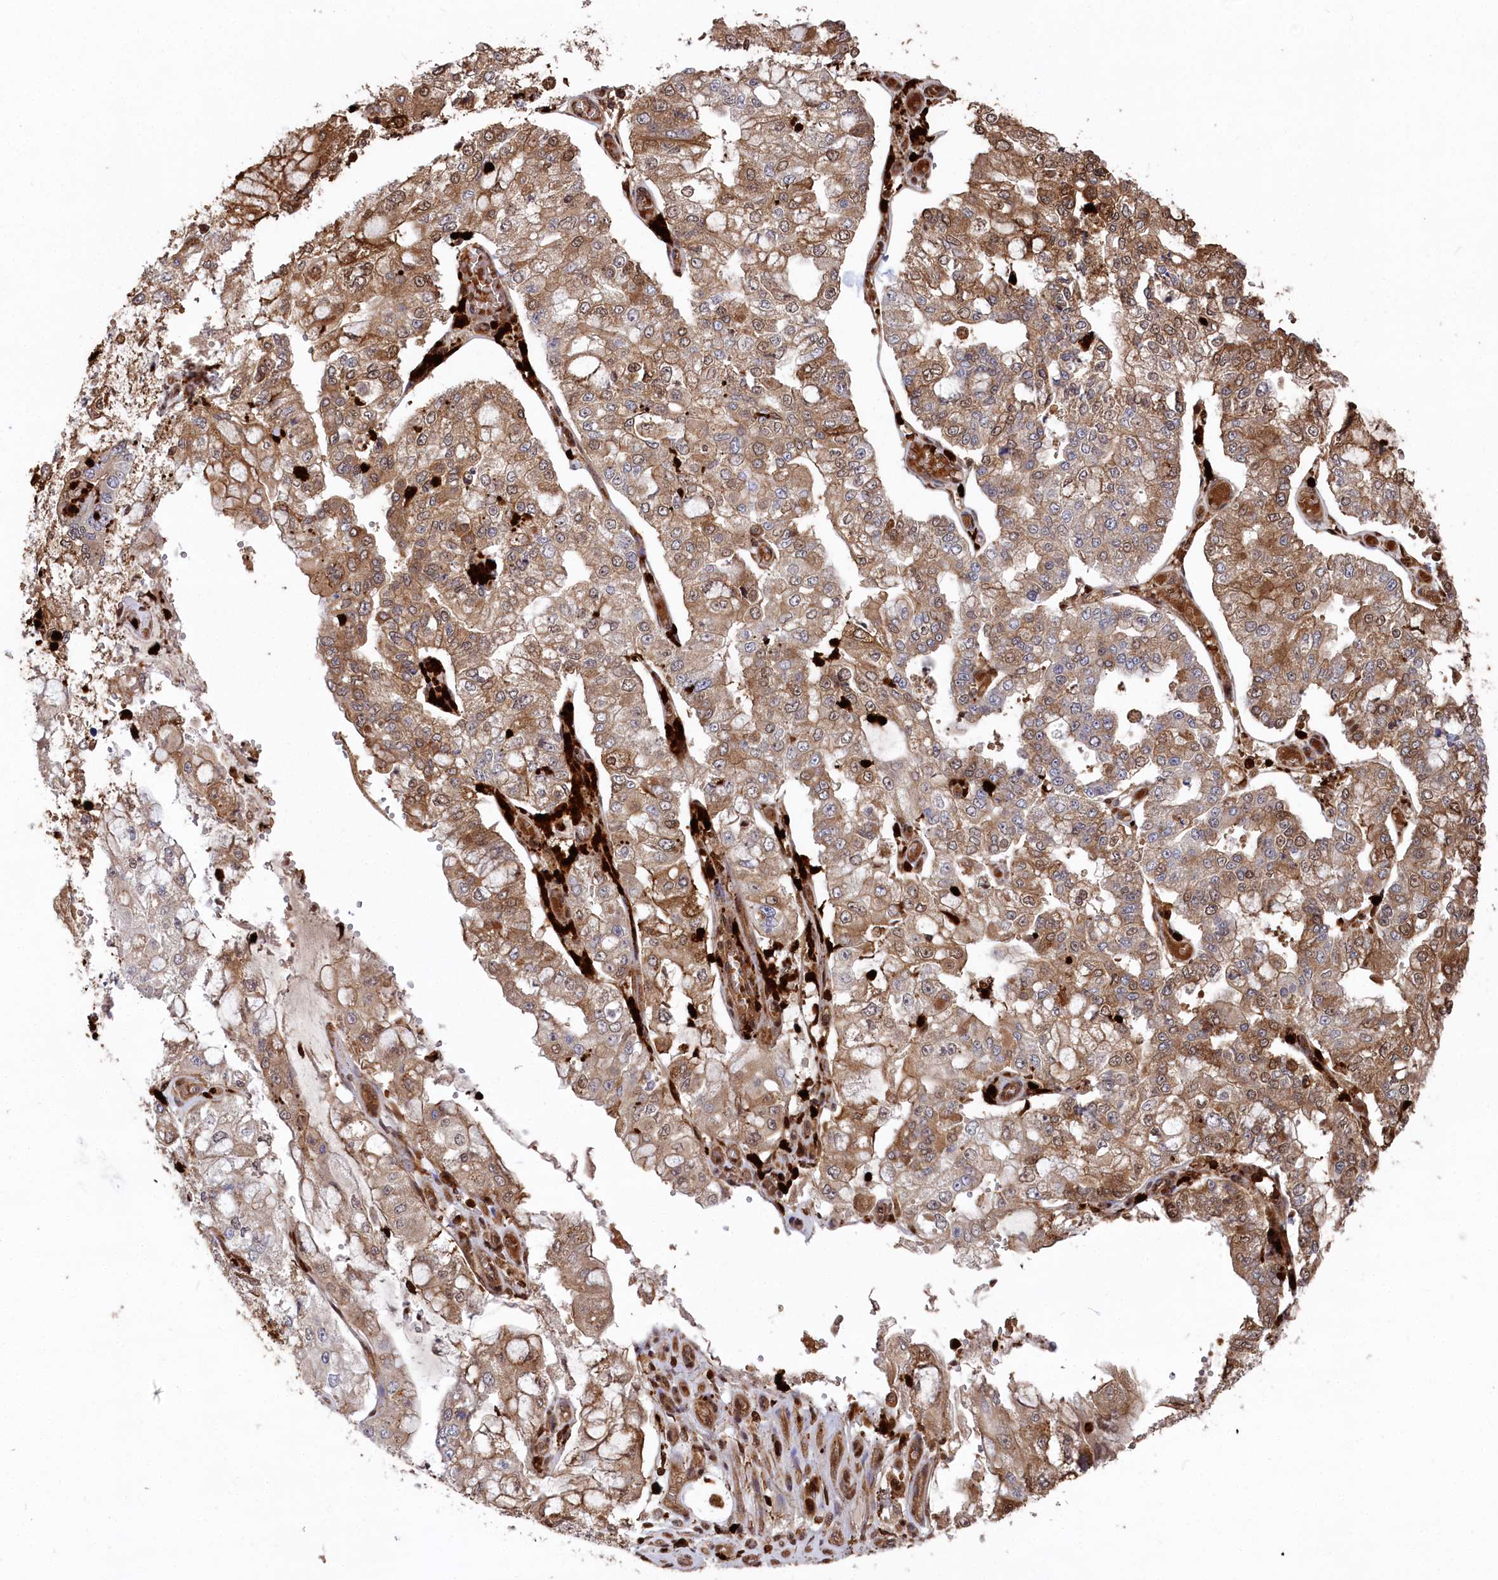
{"staining": {"intensity": "moderate", "quantity": ">75%", "location": "cytoplasmic/membranous"}, "tissue": "stomach cancer", "cell_type": "Tumor cells", "image_type": "cancer", "snomed": [{"axis": "morphology", "description": "Adenocarcinoma, NOS"}, {"axis": "topography", "description": "Stomach"}], "caption": "IHC of stomach cancer (adenocarcinoma) shows medium levels of moderate cytoplasmic/membranous expression in approximately >75% of tumor cells. (DAB (3,3'-diaminobenzidine) IHC with brightfield microscopy, high magnification).", "gene": "LSG1", "patient": {"sex": "male", "age": 76}}